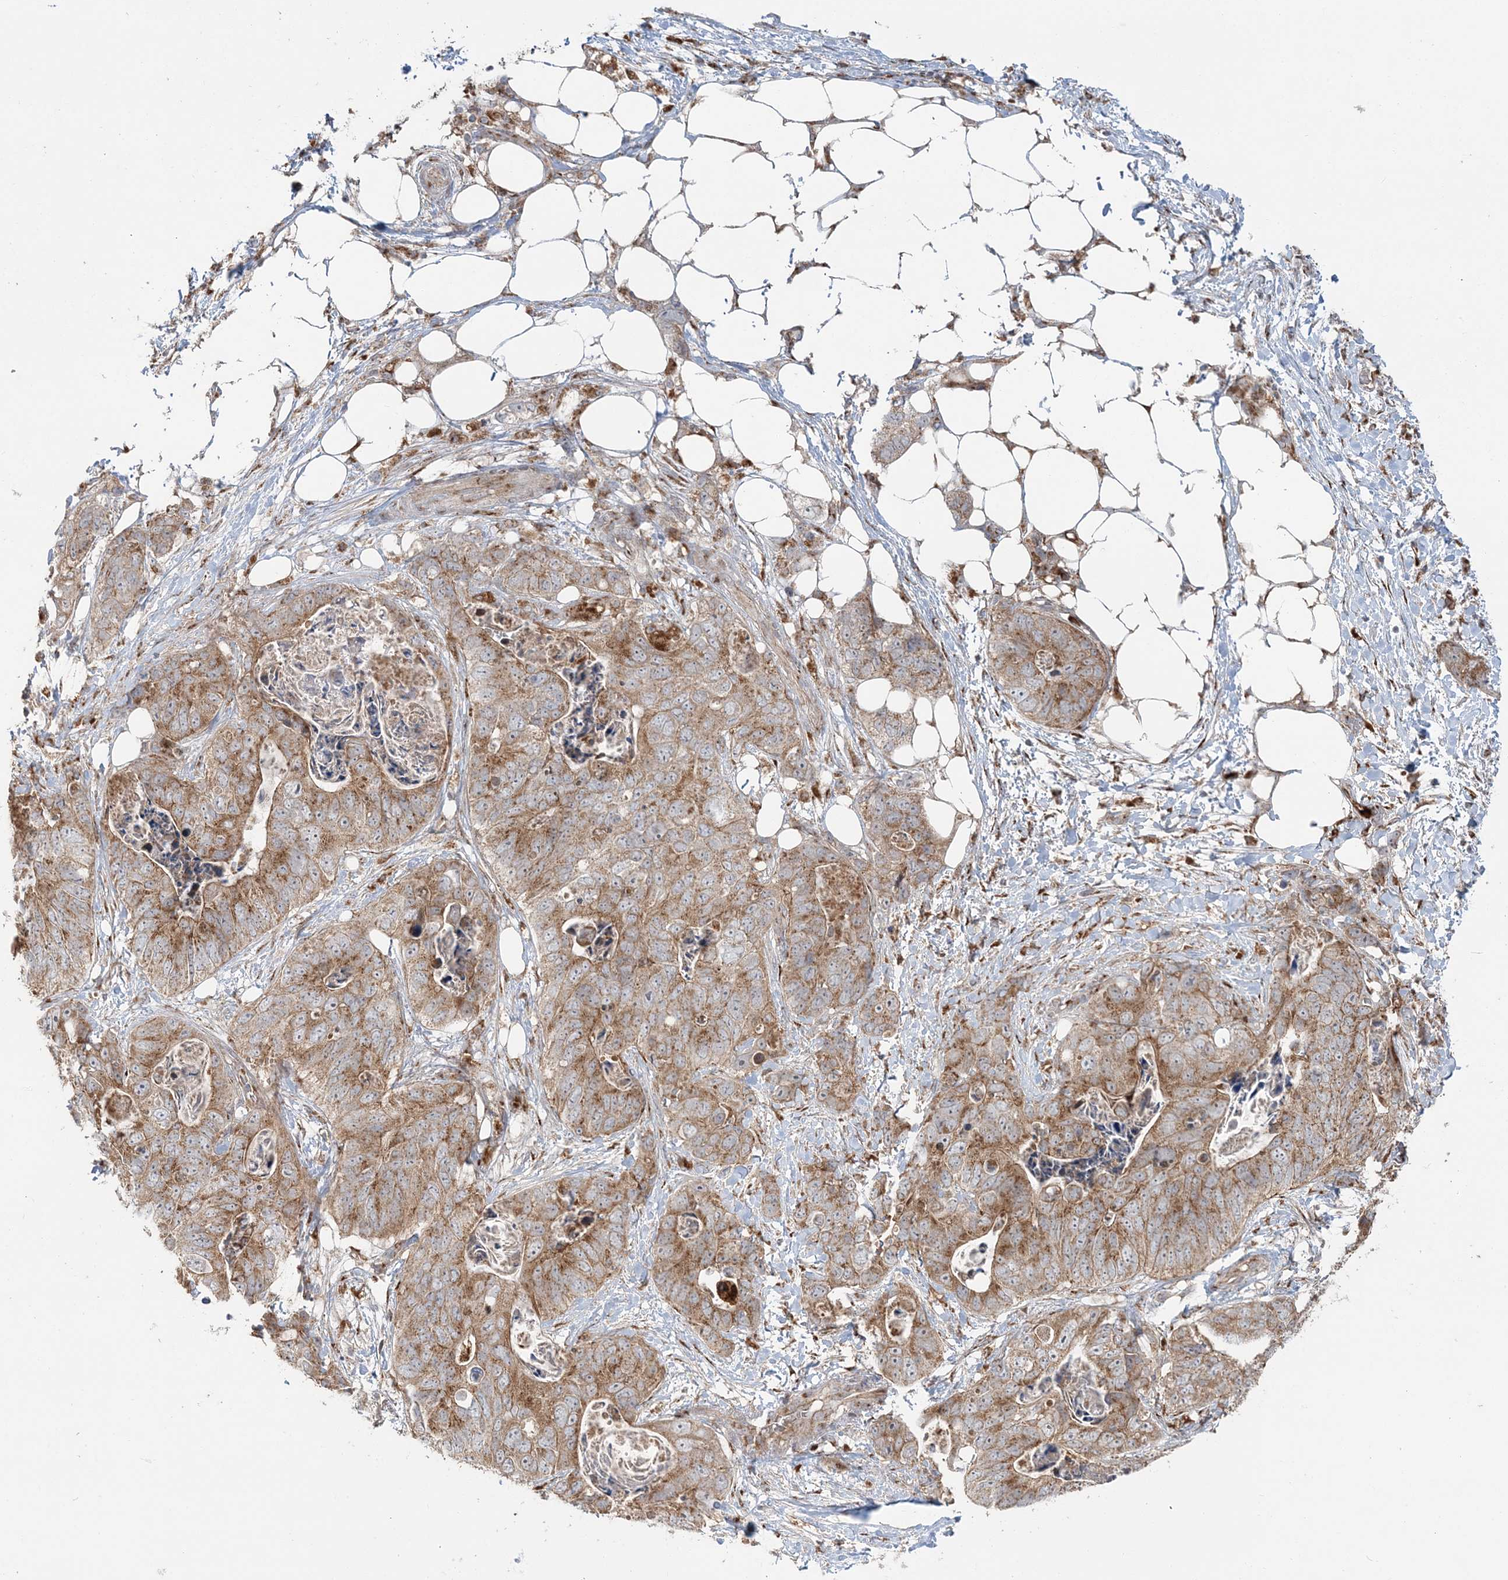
{"staining": {"intensity": "moderate", "quantity": ">75%", "location": "cytoplasmic/membranous"}, "tissue": "stomach cancer", "cell_type": "Tumor cells", "image_type": "cancer", "snomed": [{"axis": "morphology", "description": "Adenocarcinoma, NOS"}, {"axis": "topography", "description": "Stomach"}], "caption": "Immunohistochemistry (IHC) photomicrograph of human stomach cancer (adenocarcinoma) stained for a protein (brown), which shows medium levels of moderate cytoplasmic/membranous positivity in approximately >75% of tumor cells.", "gene": "ABCC3", "patient": {"sex": "female", "age": 89}}